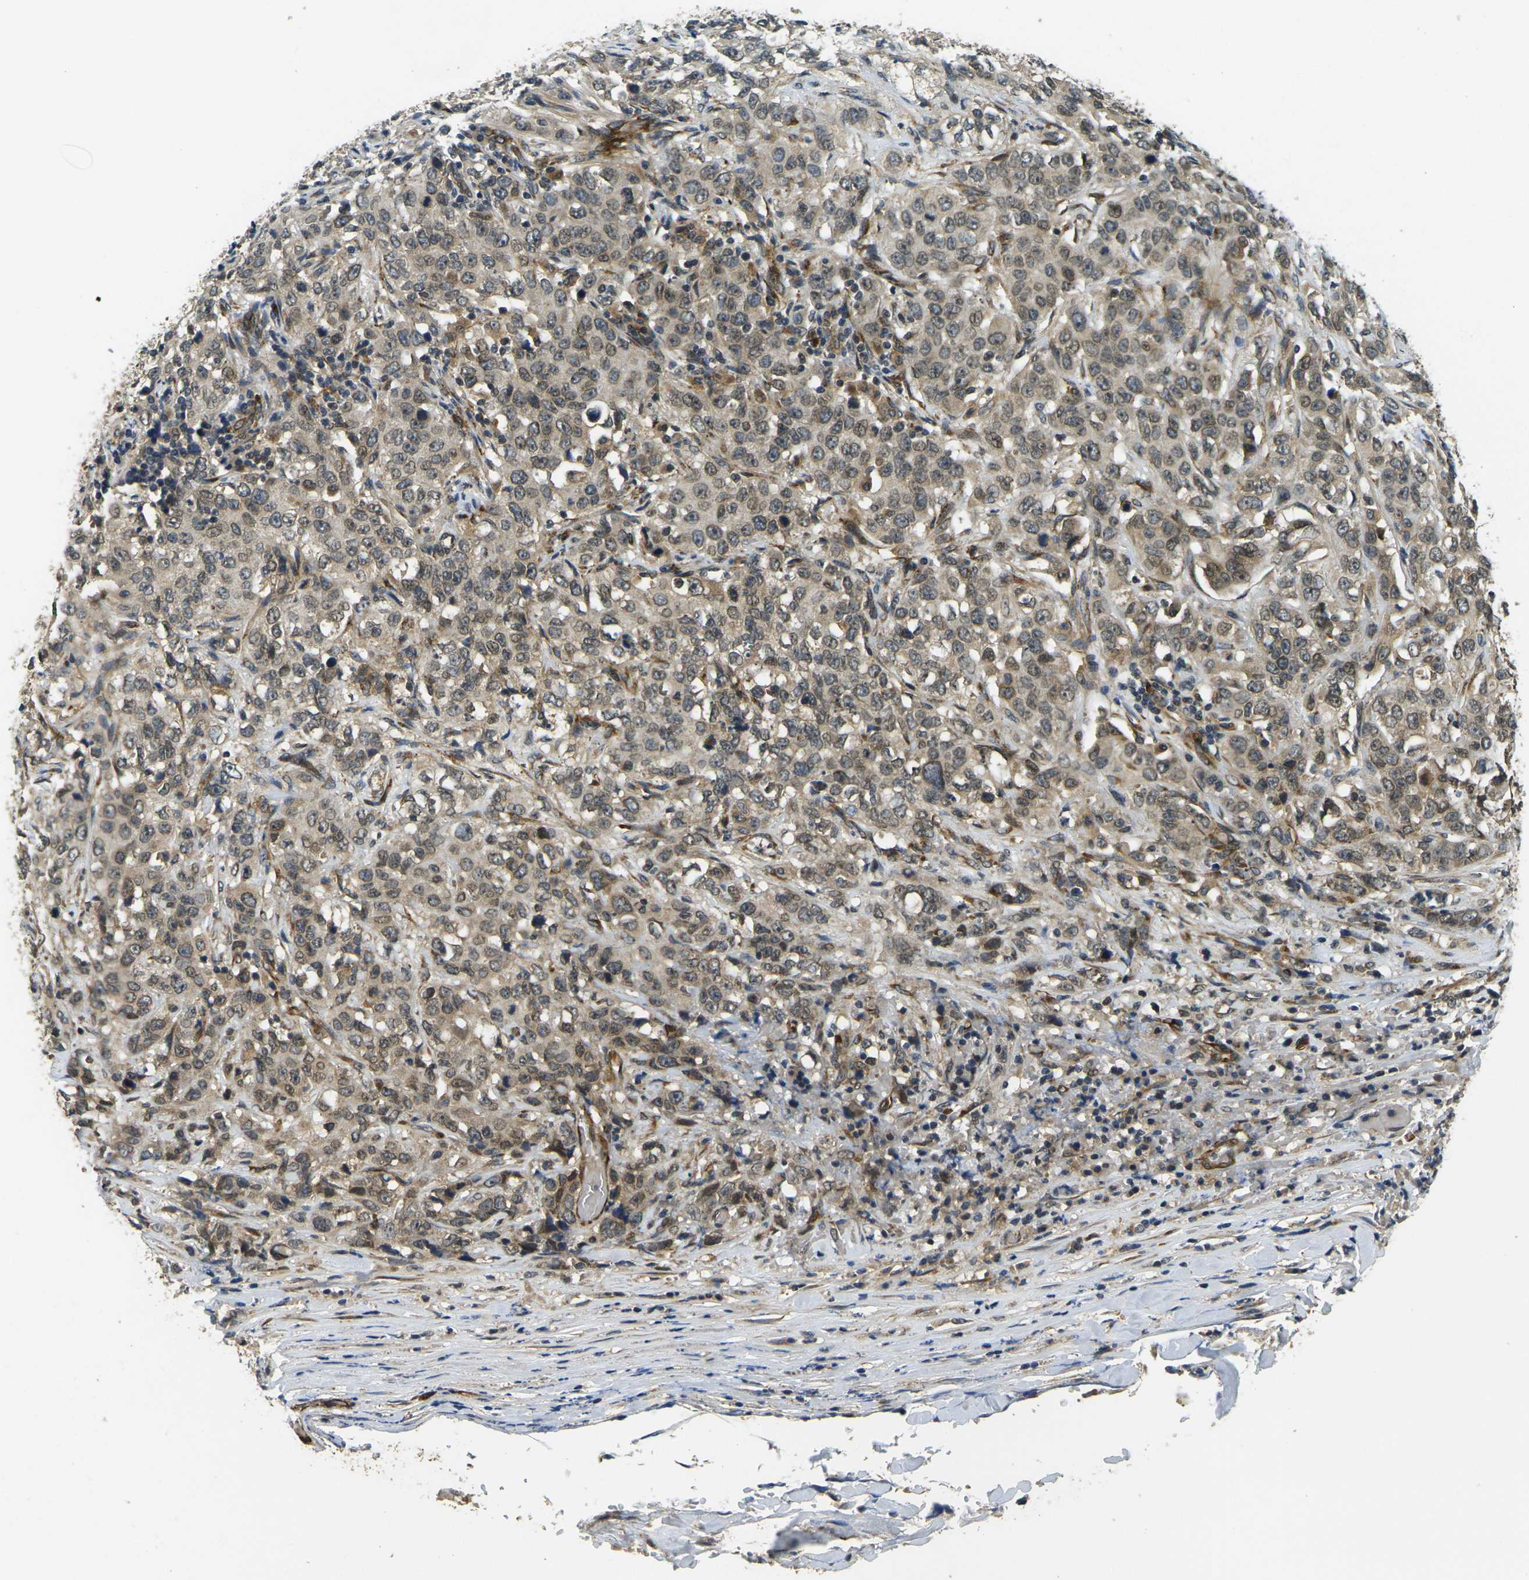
{"staining": {"intensity": "weak", "quantity": ">75%", "location": "cytoplasmic/membranous,nuclear"}, "tissue": "stomach cancer", "cell_type": "Tumor cells", "image_type": "cancer", "snomed": [{"axis": "morphology", "description": "Adenocarcinoma, NOS"}, {"axis": "topography", "description": "Stomach"}], "caption": "Protein staining by immunohistochemistry (IHC) reveals weak cytoplasmic/membranous and nuclear positivity in about >75% of tumor cells in stomach cancer (adenocarcinoma).", "gene": "FUT11", "patient": {"sex": "male", "age": 48}}